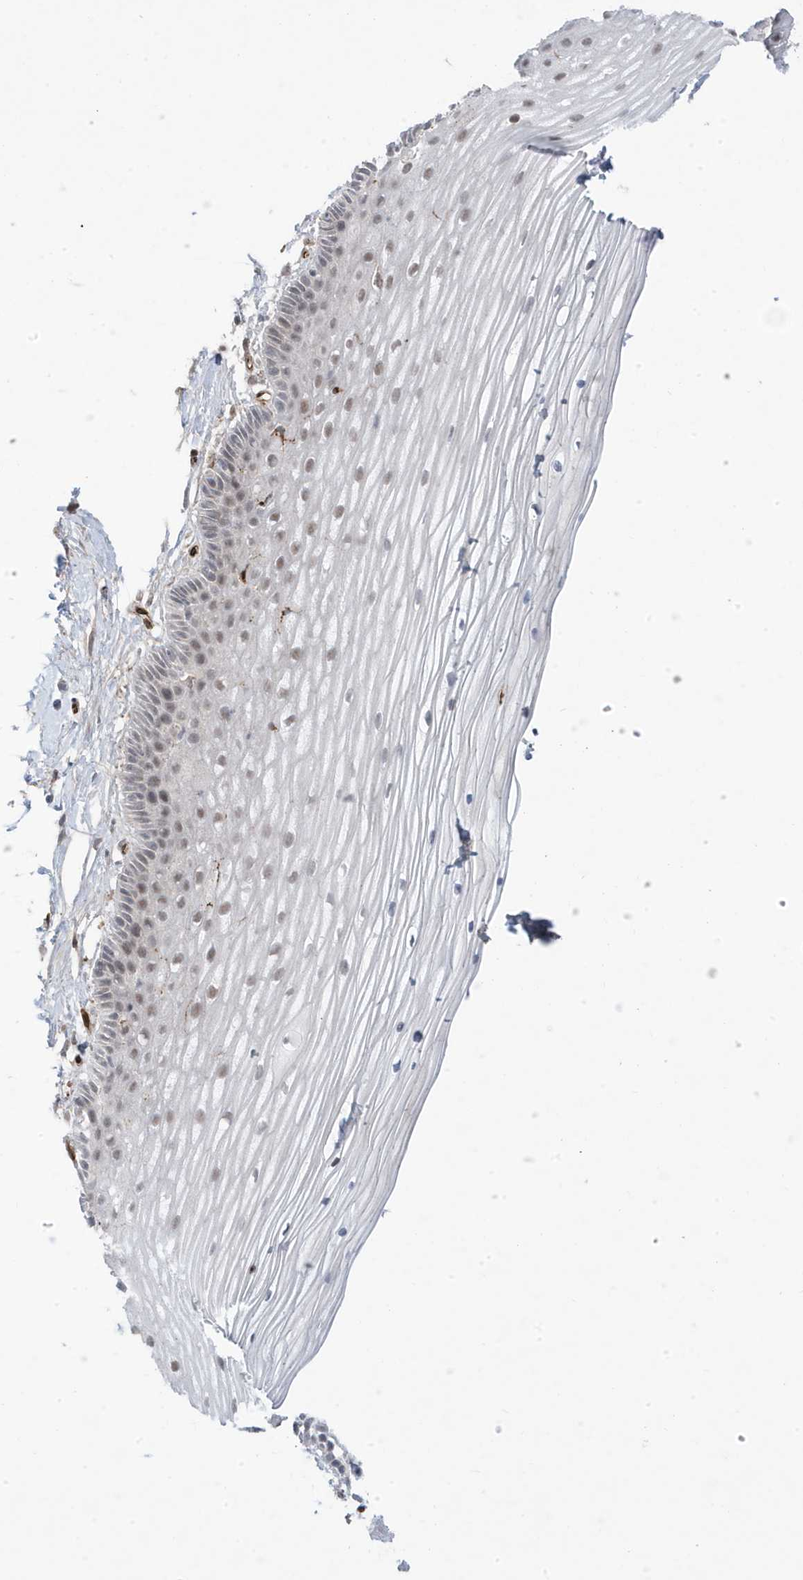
{"staining": {"intensity": "weak", "quantity": ">75%", "location": "nuclear"}, "tissue": "vagina", "cell_type": "Squamous epithelial cells", "image_type": "normal", "snomed": [{"axis": "morphology", "description": "Normal tissue, NOS"}, {"axis": "topography", "description": "Vagina"}, {"axis": "topography", "description": "Cervix"}], "caption": "Immunohistochemistry (IHC) micrograph of benign human vagina stained for a protein (brown), which shows low levels of weak nuclear staining in about >75% of squamous epithelial cells.", "gene": "ADAMTSL3", "patient": {"sex": "female", "age": 40}}